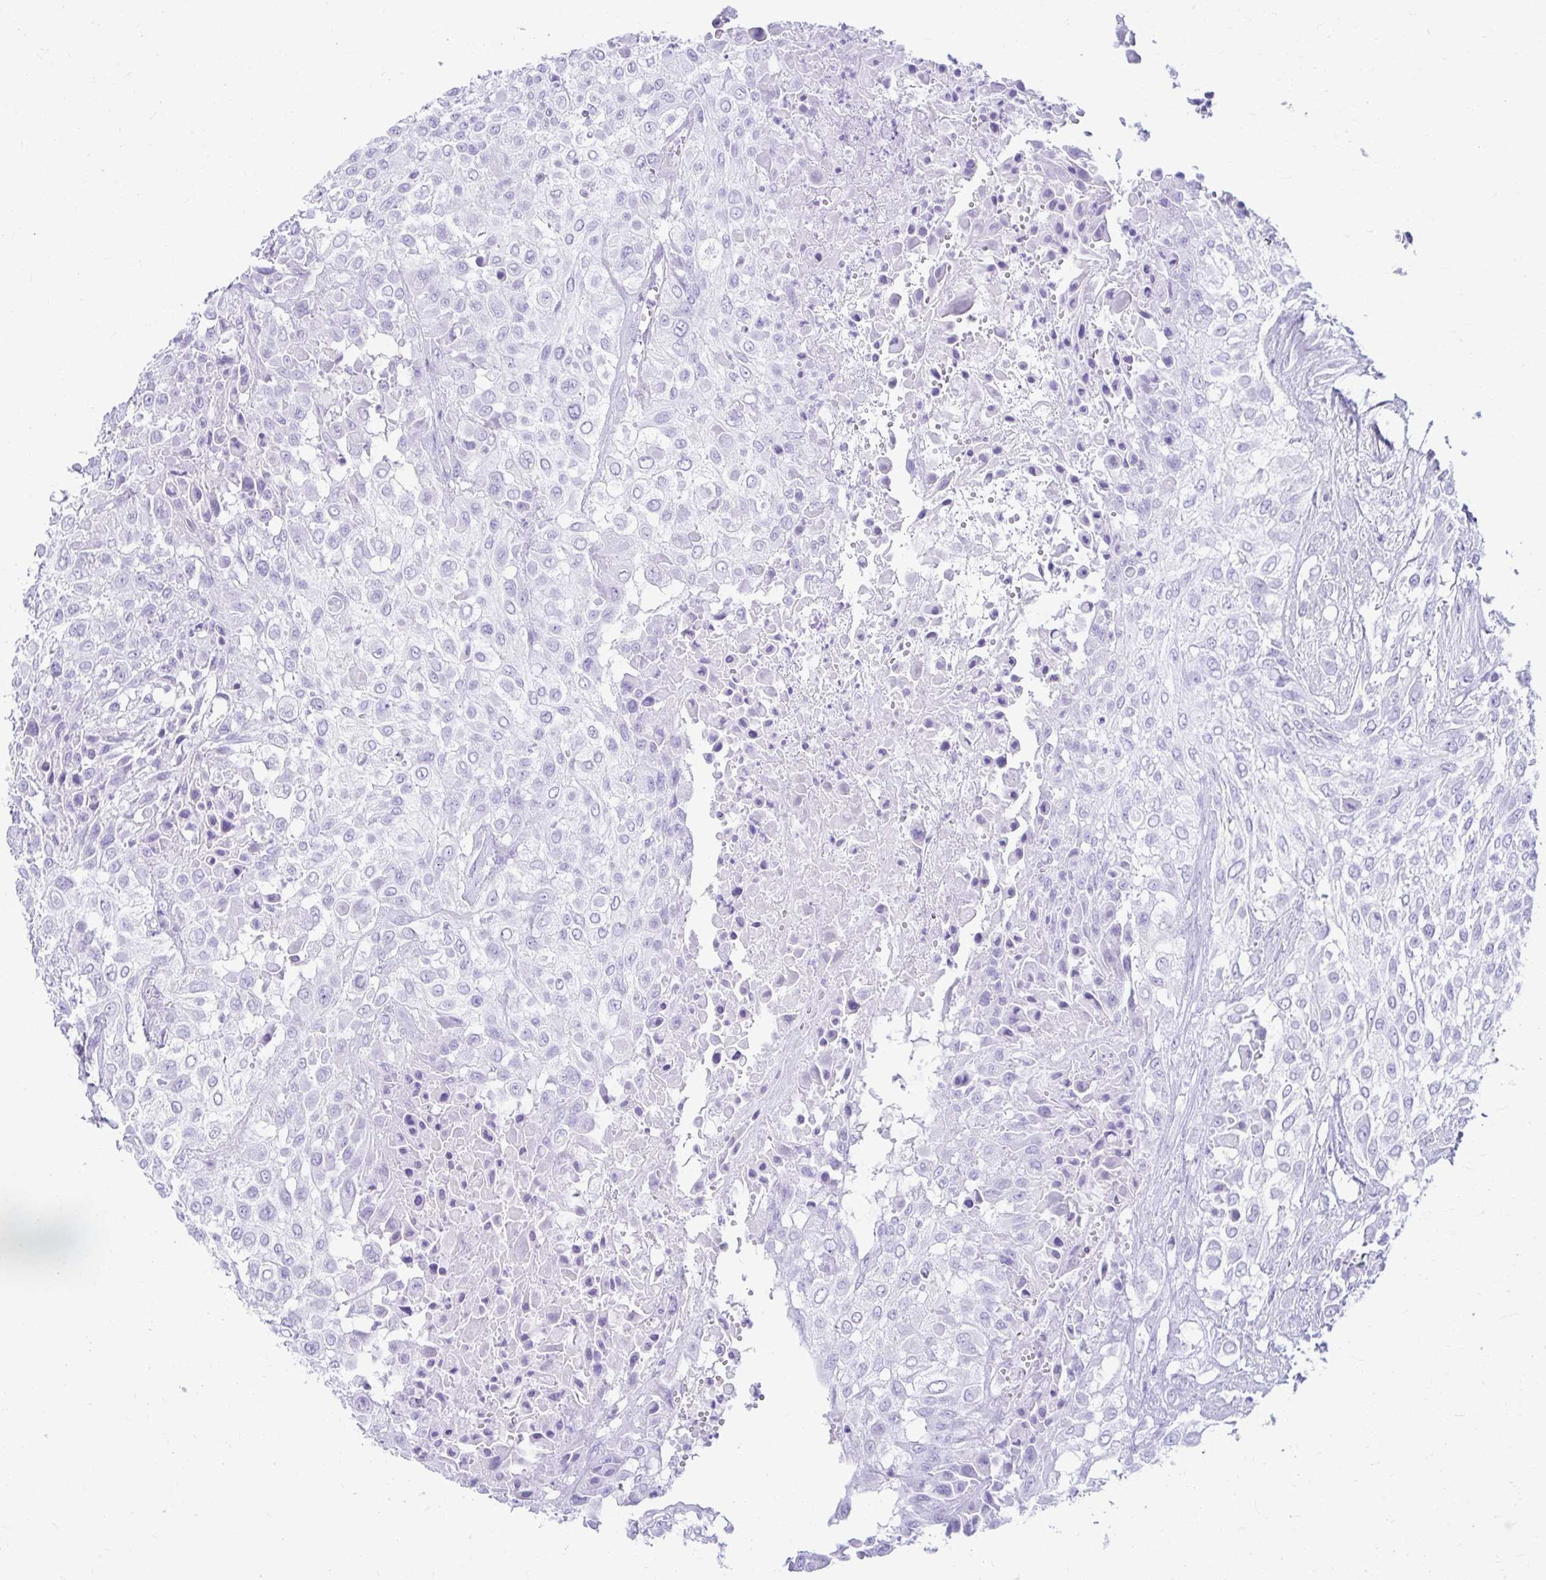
{"staining": {"intensity": "negative", "quantity": "none", "location": "none"}, "tissue": "urothelial cancer", "cell_type": "Tumor cells", "image_type": "cancer", "snomed": [{"axis": "morphology", "description": "Urothelial carcinoma, High grade"}, {"axis": "topography", "description": "Urinary bladder"}], "caption": "A high-resolution micrograph shows immunohistochemistry staining of high-grade urothelial carcinoma, which reveals no significant positivity in tumor cells.", "gene": "ATP4B", "patient": {"sex": "male", "age": 57}}